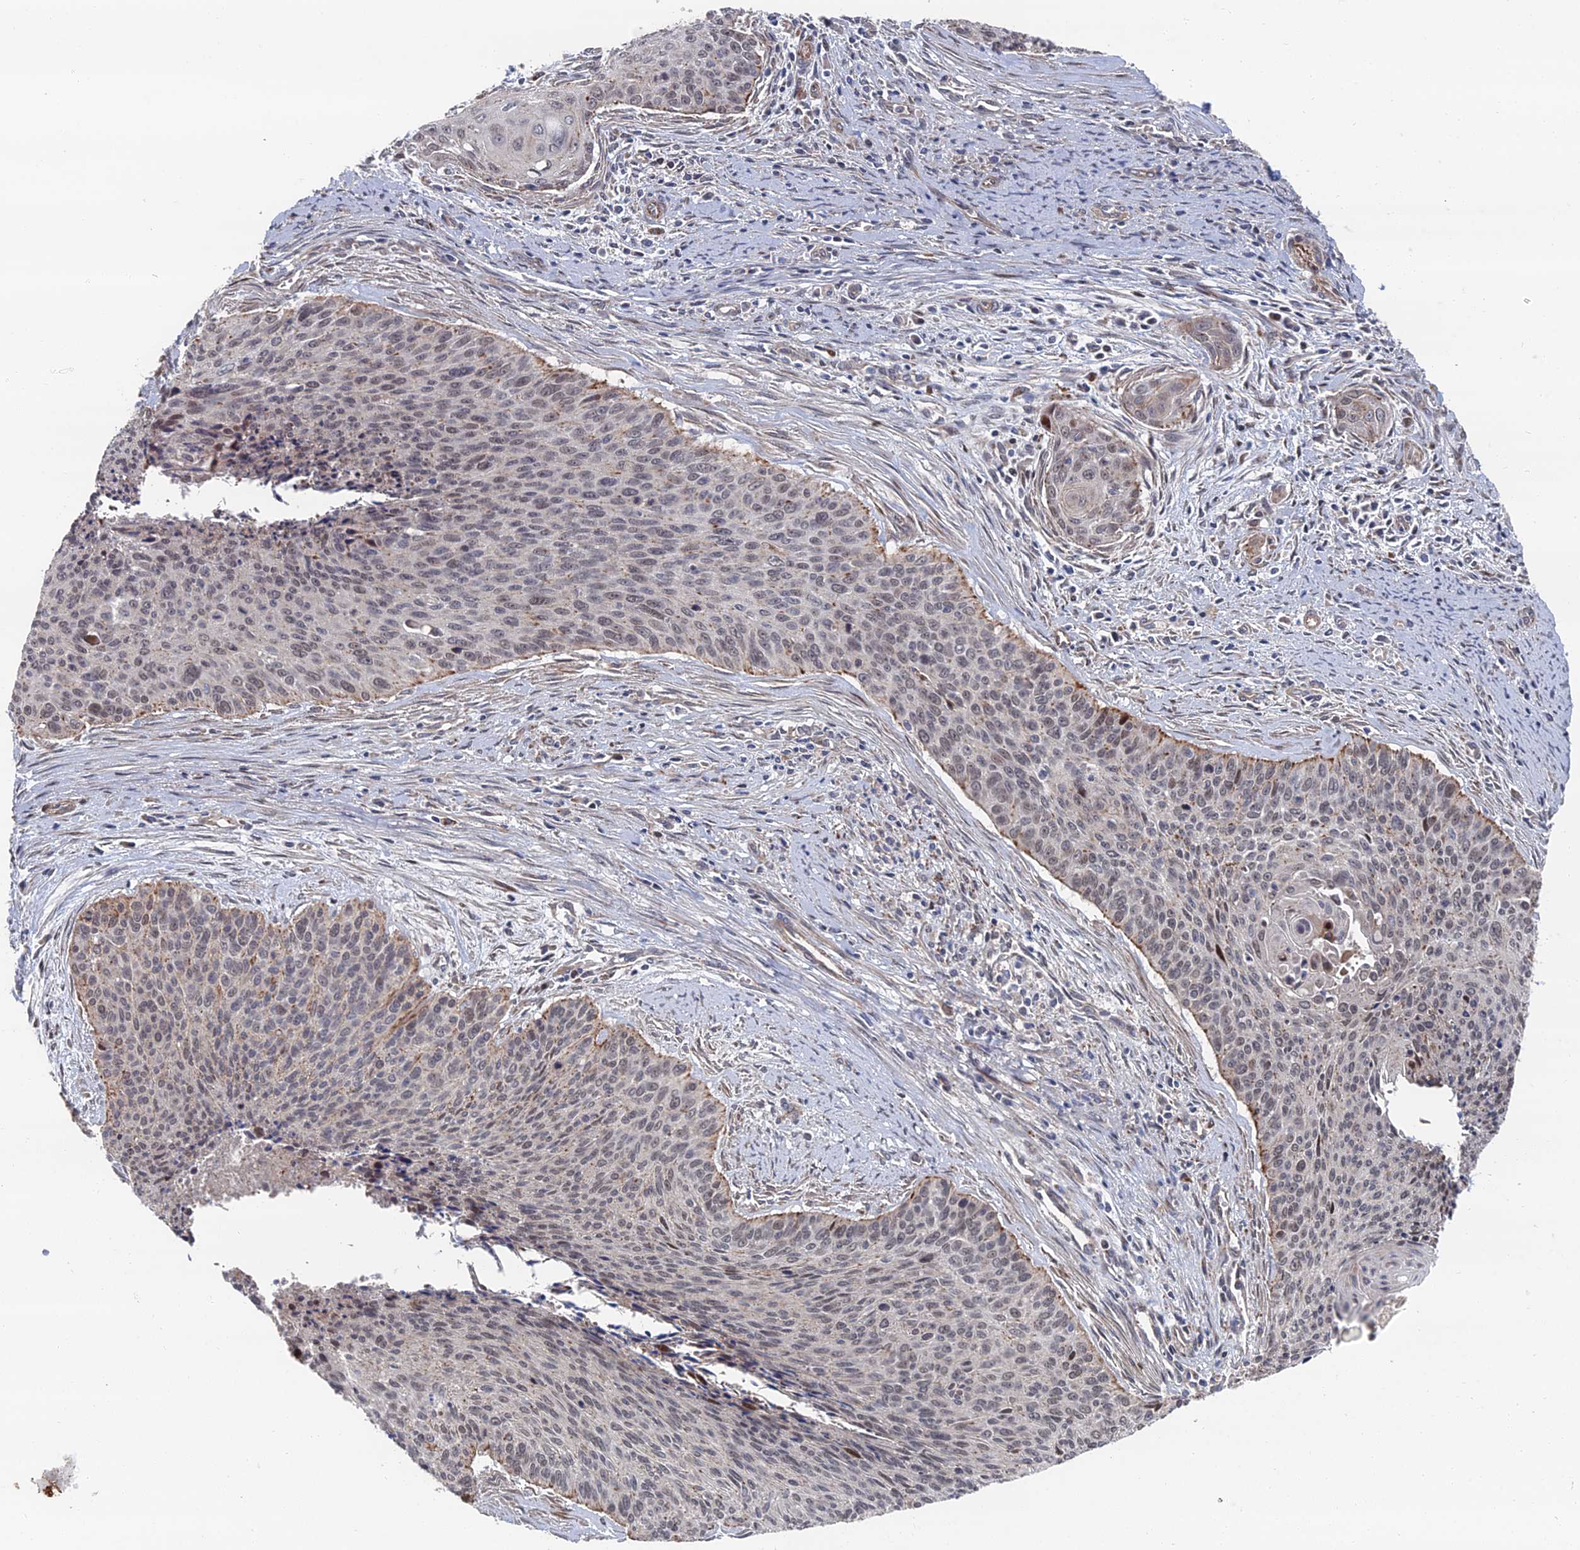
{"staining": {"intensity": "moderate", "quantity": "<25%", "location": "nuclear"}, "tissue": "cervical cancer", "cell_type": "Tumor cells", "image_type": "cancer", "snomed": [{"axis": "morphology", "description": "Squamous cell carcinoma, NOS"}, {"axis": "topography", "description": "Cervix"}], "caption": "This micrograph exhibits immunohistochemistry (IHC) staining of human cervical cancer (squamous cell carcinoma), with low moderate nuclear expression in approximately <25% of tumor cells.", "gene": "GTF2IRD1", "patient": {"sex": "female", "age": 55}}